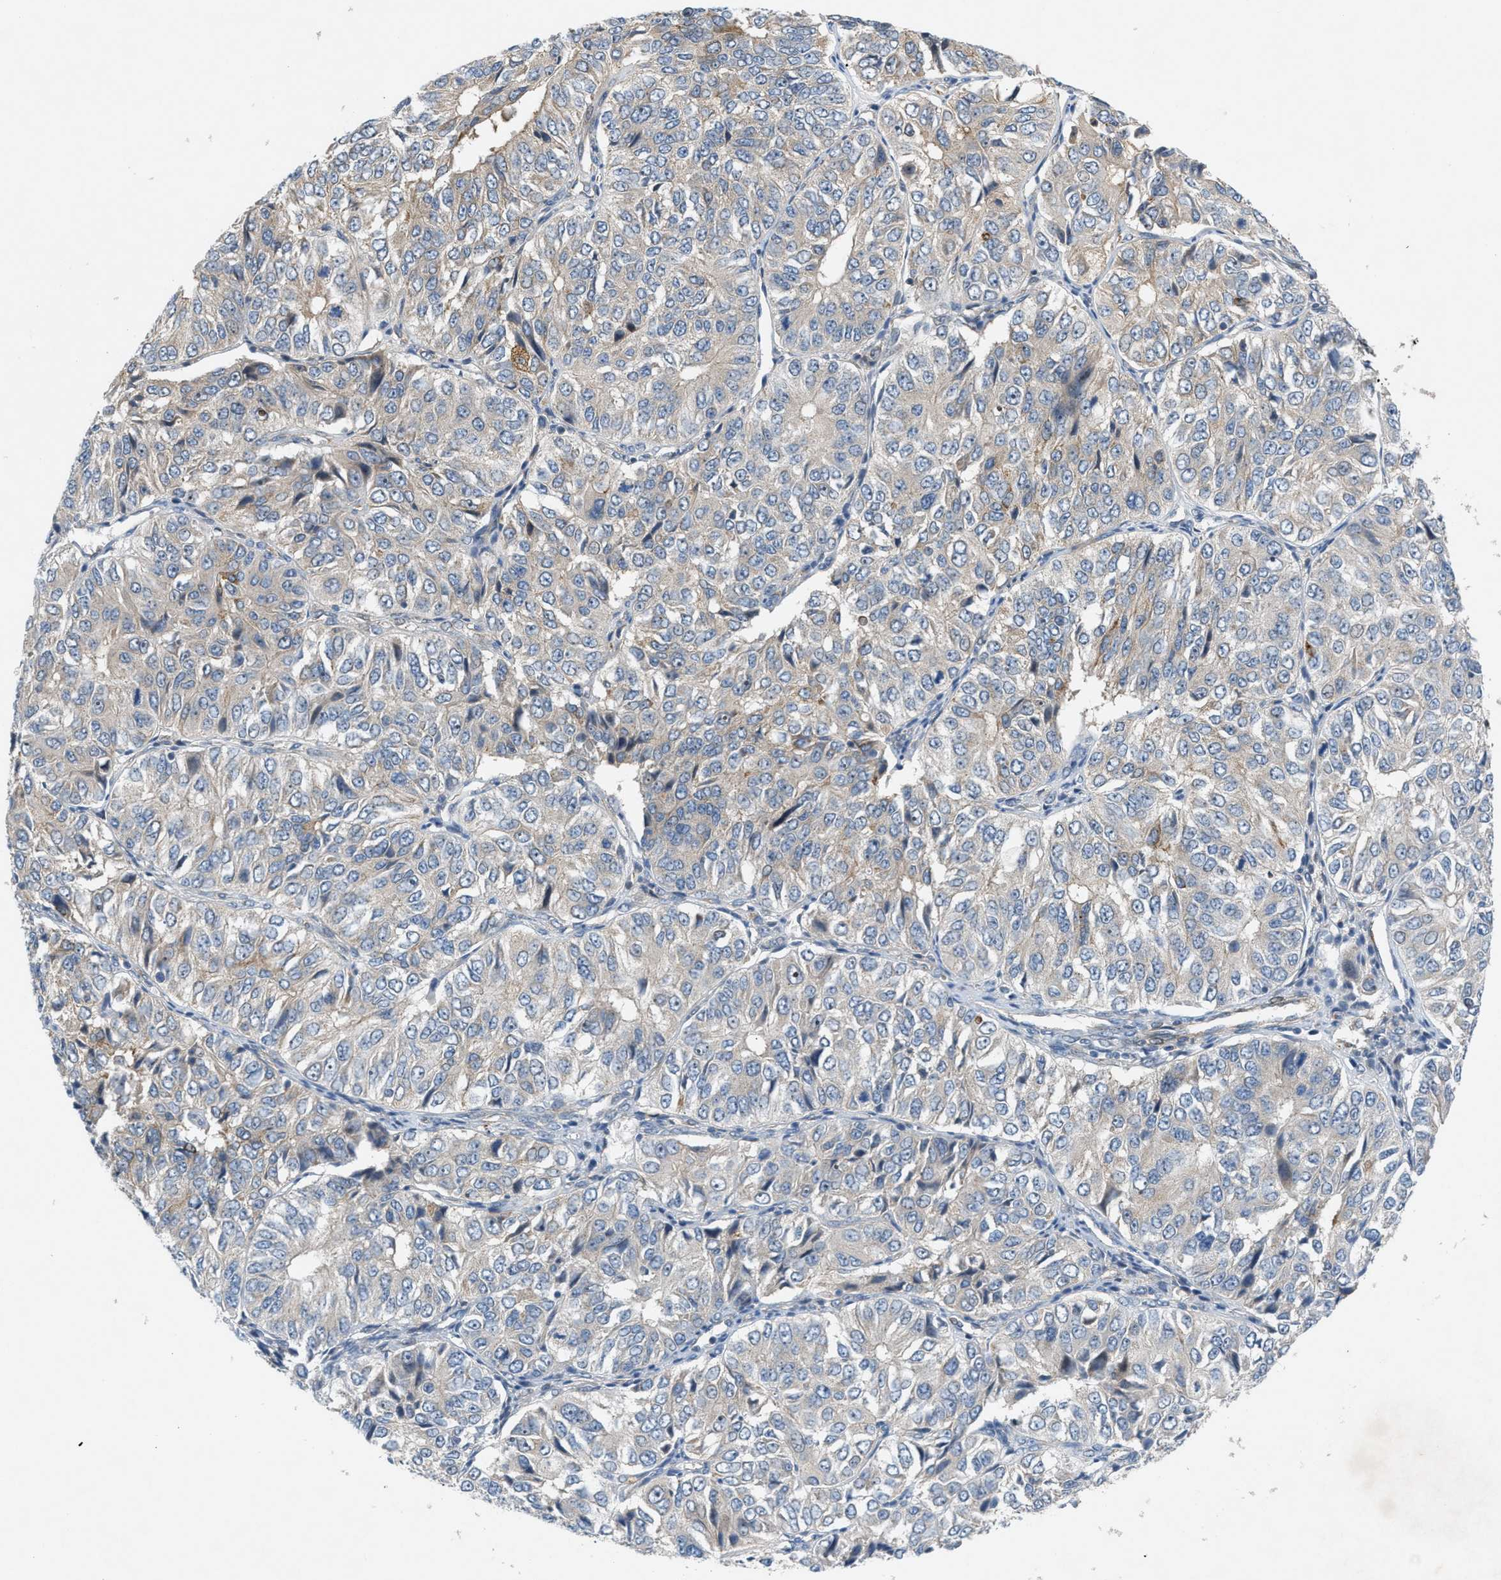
{"staining": {"intensity": "negative", "quantity": "none", "location": "none"}, "tissue": "ovarian cancer", "cell_type": "Tumor cells", "image_type": "cancer", "snomed": [{"axis": "morphology", "description": "Carcinoma, endometroid"}, {"axis": "topography", "description": "Ovary"}], "caption": "Tumor cells show no significant staining in ovarian endometroid carcinoma.", "gene": "CYB5D1", "patient": {"sex": "female", "age": 51}}